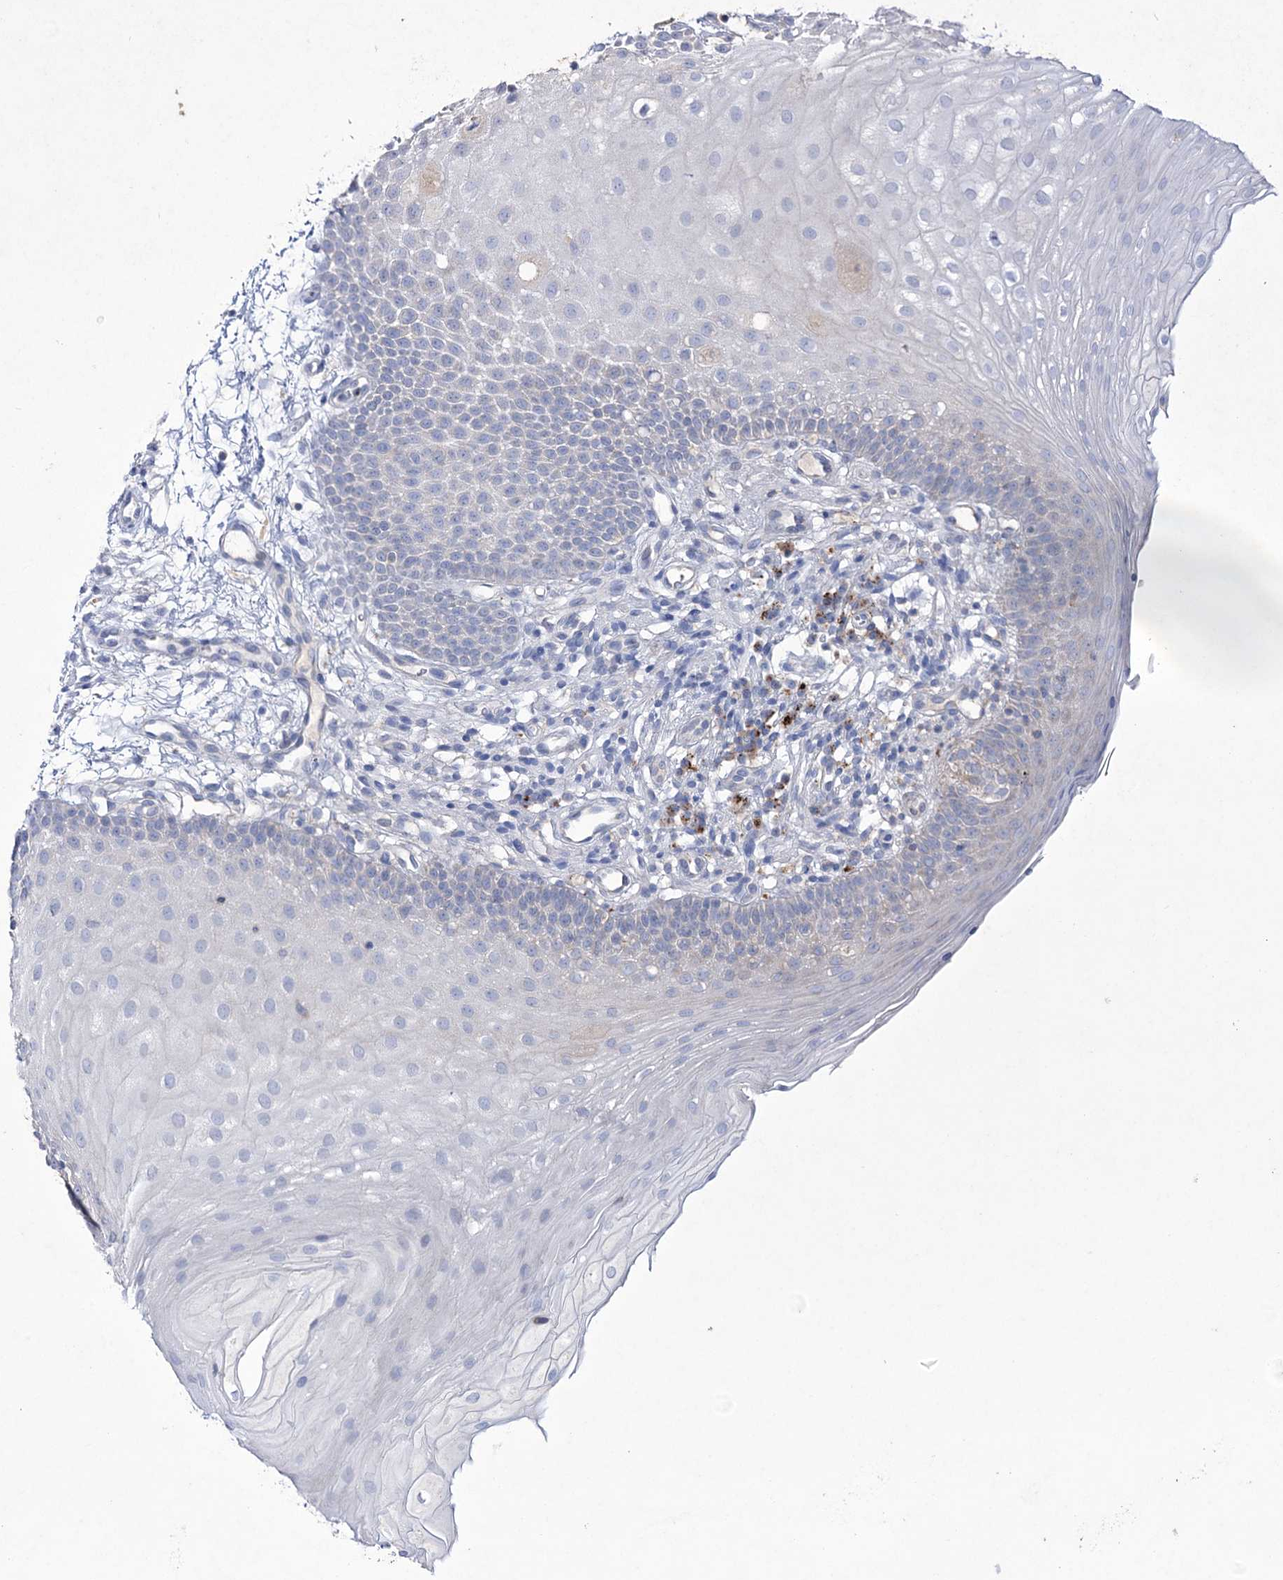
{"staining": {"intensity": "negative", "quantity": "none", "location": "none"}, "tissue": "oral mucosa", "cell_type": "Squamous epithelial cells", "image_type": "normal", "snomed": [{"axis": "morphology", "description": "Normal tissue, NOS"}, {"axis": "topography", "description": "Oral tissue"}], "caption": "Immunohistochemistry of normal oral mucosa reveals no staining in squamous epithelial cells.", "gene": "NAGLU", "patient": {"sex": "male", "age": 68}}